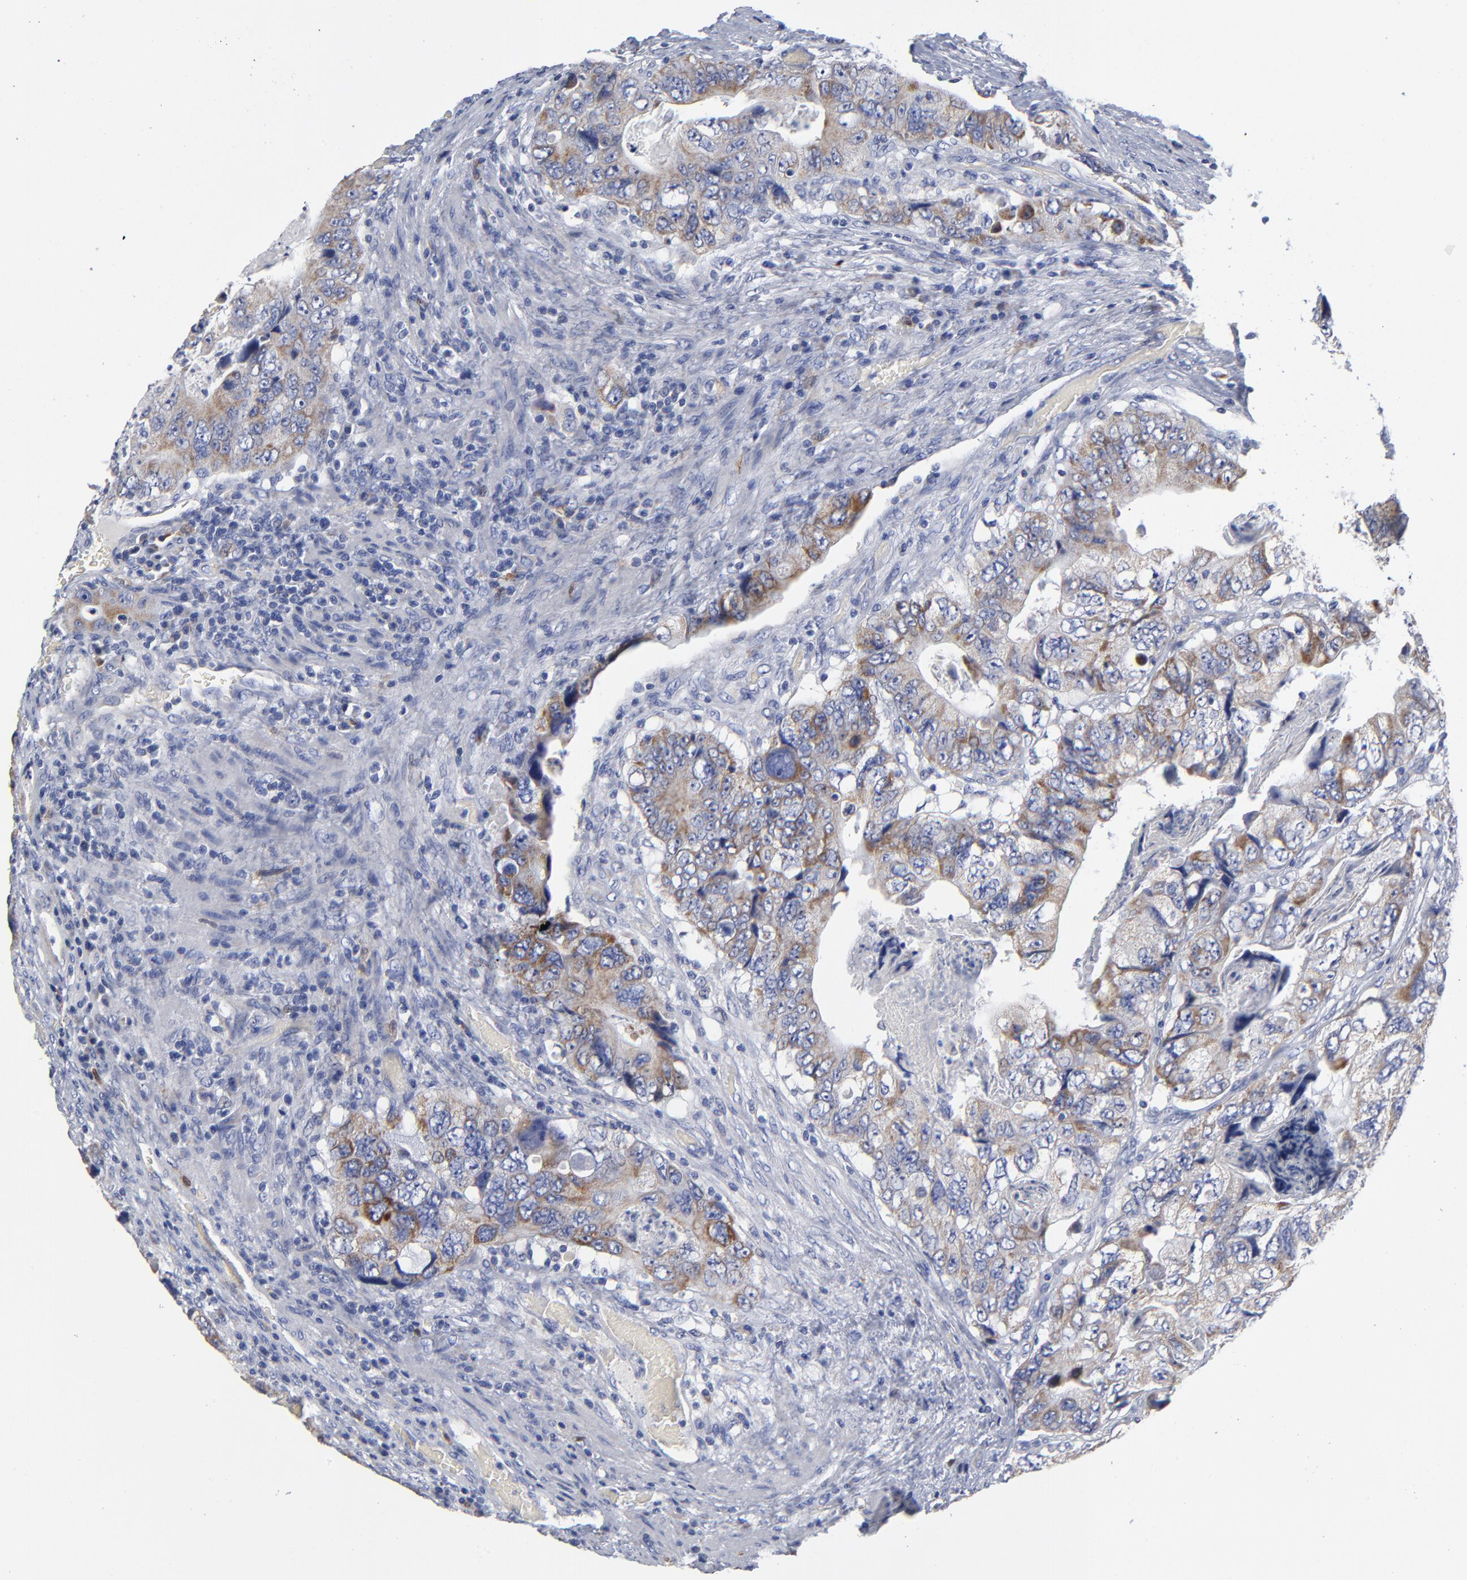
{"staining": {"intensity": "moderate", "quantity": ">75%", "location": "cytoplasmic/membranous"}, "tissue": "colorectal cancer", "cell_type": "Tumor cells", "image_type": "cancer", "snomed": [{"axis": "morphology", "description": "Adenocarcinoma, NOS"}, {"axis": "topography", "description": "Rectum"}], "caption": "Colorectal adenocarcinoma stained with a brown dye reveals moderate cytoplasmic/membranous positive positivity in about >75% of tumor cells.", "gene": "PTP4A1", "patient": {"sex": "female", "age": 82}}